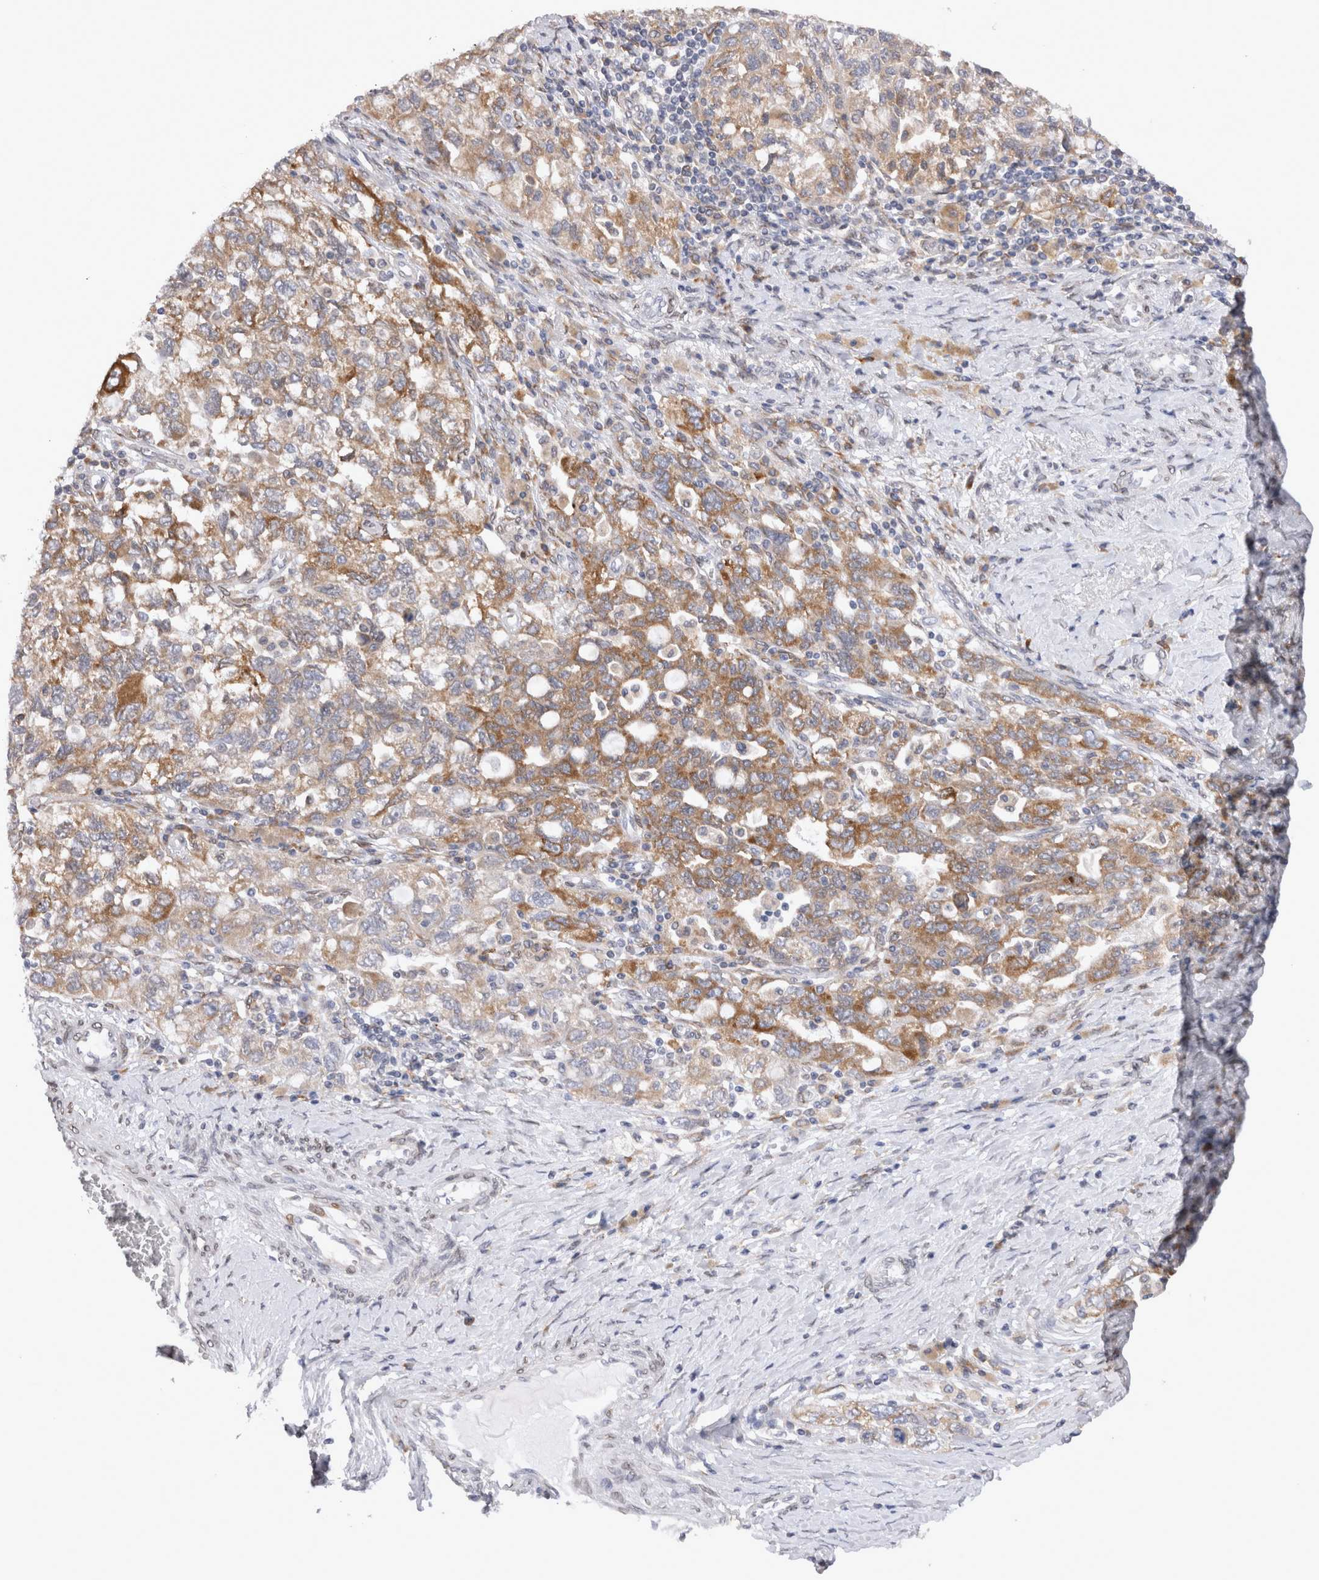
{"staining": {"intensity": "moderate", "quantity": ">75%", "location": "cytoplasmic/membranous"}, "tissue": "ovarian cancer", "cell_type": "Tumor cells", "image_type": "cancer", "snomed": [{"axis": "morphology", "description": "Carcinoma, NOS"}, {"axis": "morphology", "description": "Cystadenocarcinoma, serous, NOS"}, {"axis": "topography", "description": "Ovary"}], "caption": "The photomicrograph reveals a brown stain indicating the presence of a protein in the cytoplasmic/membranous of tumor cells in carcinoma (ovarian).", "gene": "VCPIP1", "patient": {"sex": "female", "age": 69}}